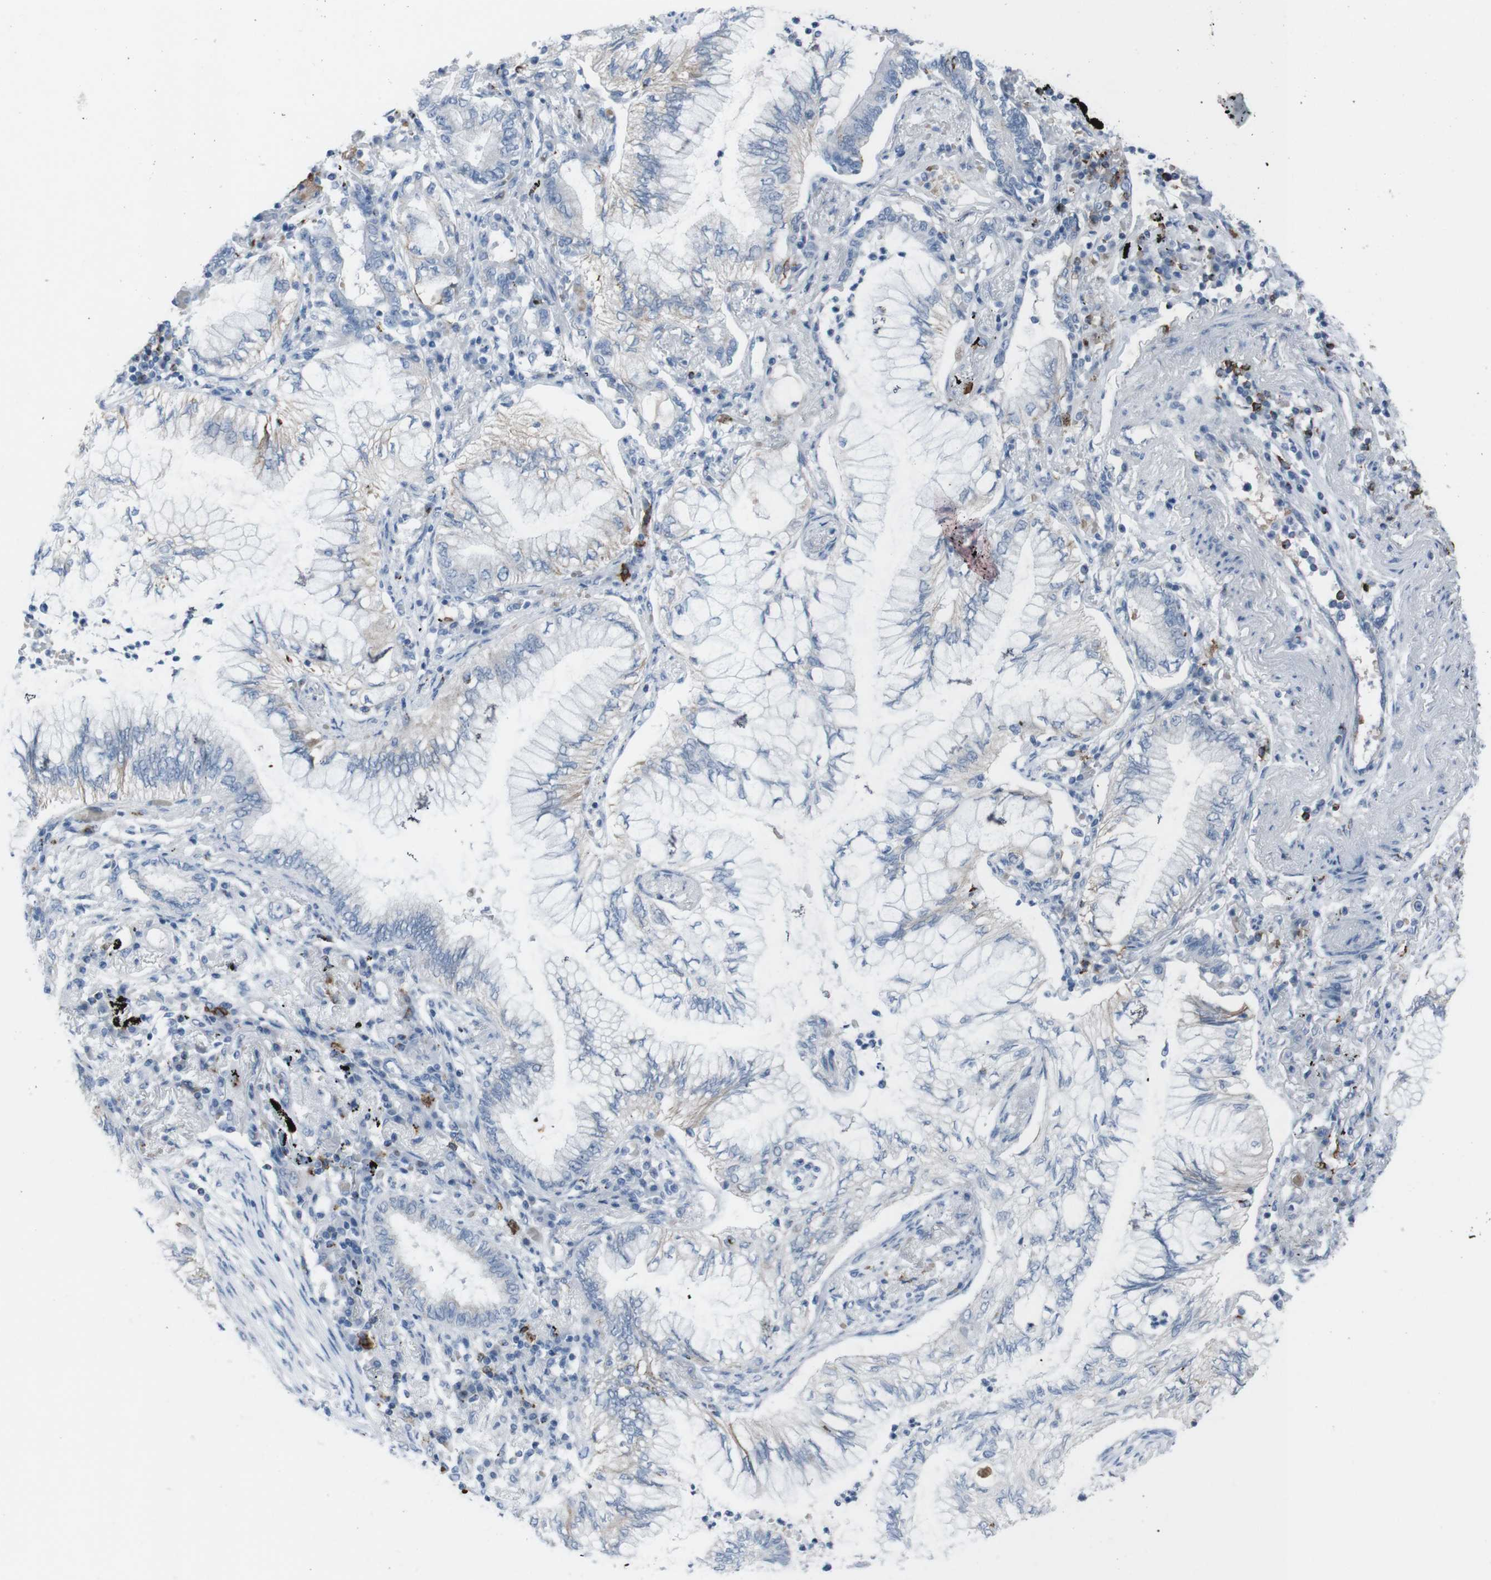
{"staining": {"intensity": "weak", "quantity": "<25%", "location": "cytoplasmic/membranous"}, "tissue": "lung cancer", "cell_type": "Tumor cells", "image_type": "cancer", "snomed": [{"axis": "morphology", "description": "Normal tissue, NOS"}, {"axis": "morphology", "description": "Adenocarcinoma, NOS"}, {"axis": "topography", "description": "Bronchus"}, {"axis": "topography", "description": "Lung"}], "caption": "High magnification brightfield microscopy of adenocarcinoma (lung) stained with DAB (3,3'-diaminobenzidine) (brown) and counterstained with hematoxylin (blue): tumor cells show no significant staining.", "gene": "ST6GAL1", "patient": {"sex": "female", "age": 70}}